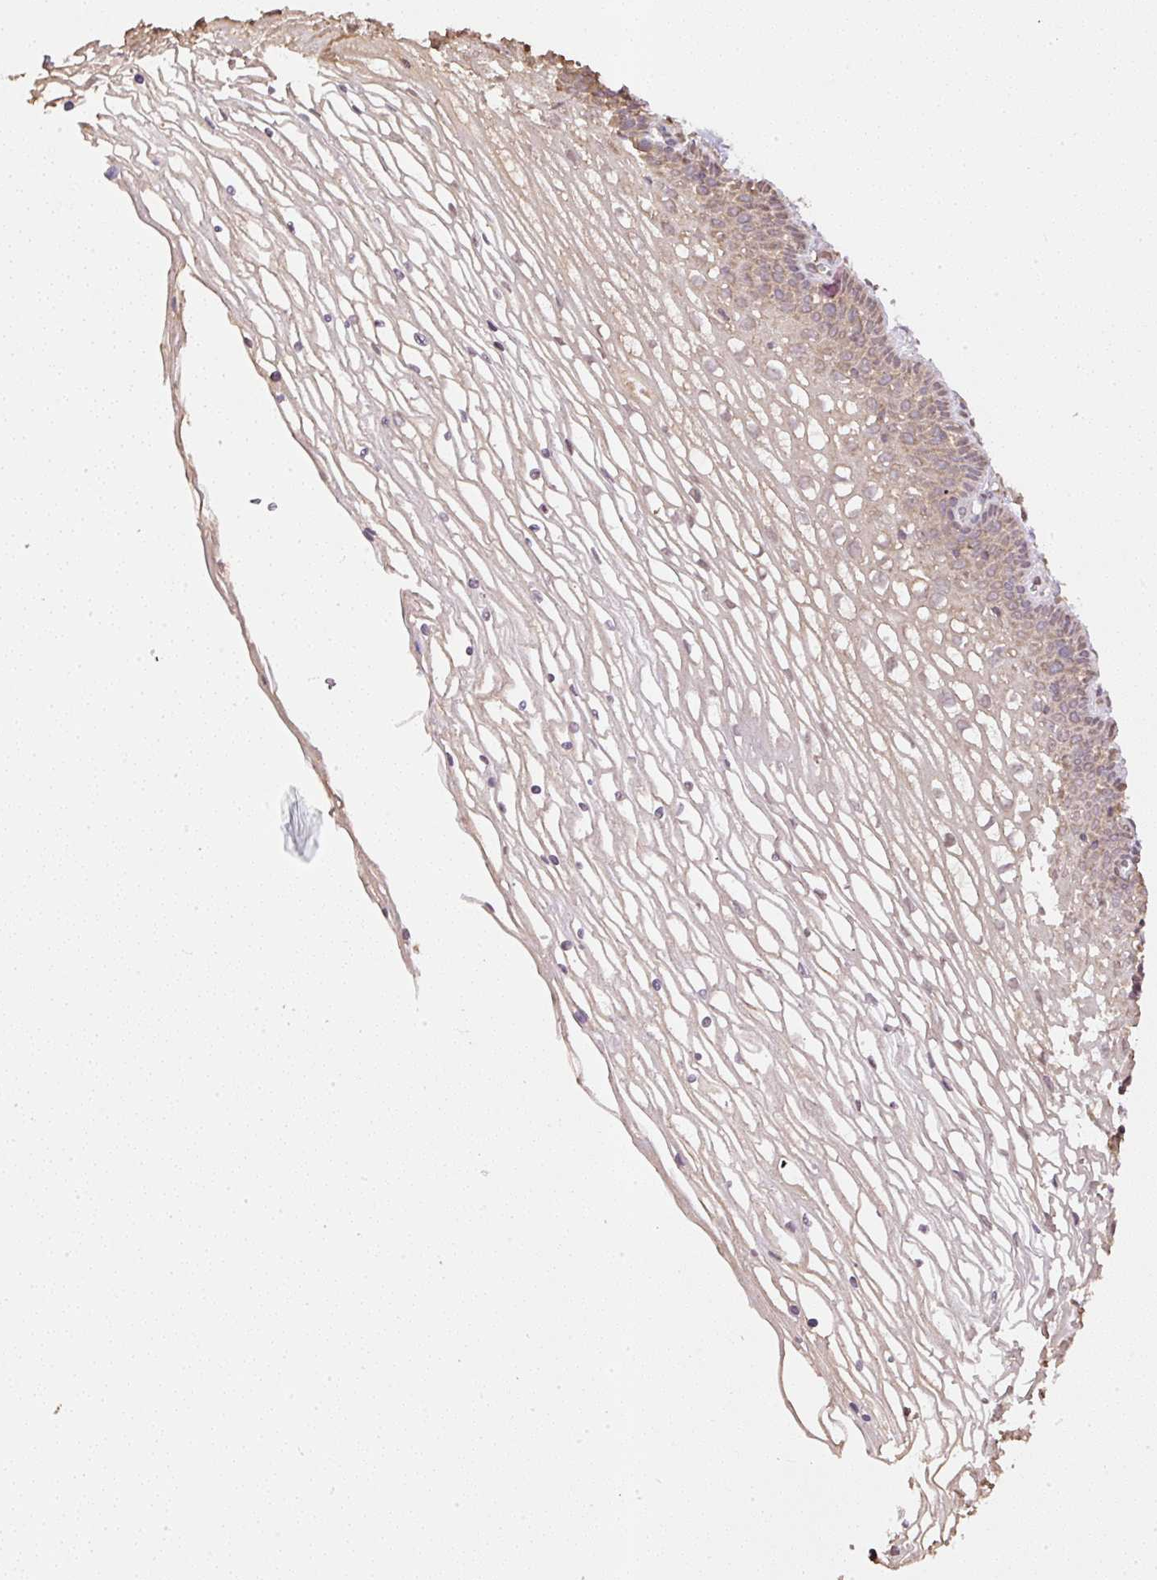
{"staining": {"intensity": "moderate", "quantity": ">75%", "location": "cytoplasmic/membranous"}, "tissue": "cervix", "cell_type": "Glandular cells", "image_type": "normal", "snomed": [{"axis": "morphology", "description": "Normal tissue, NOS"}, {"axis": "topography", "description": "Cervix"}], "caption": "Brown immunohistochemical staining in normal human cervix demonstrates moderate cytoplasmic/membranous expression in approximately >75% of glandular cells.", "gene": "TMEM170B", "patient": {"sex": "female", "age": 36}}